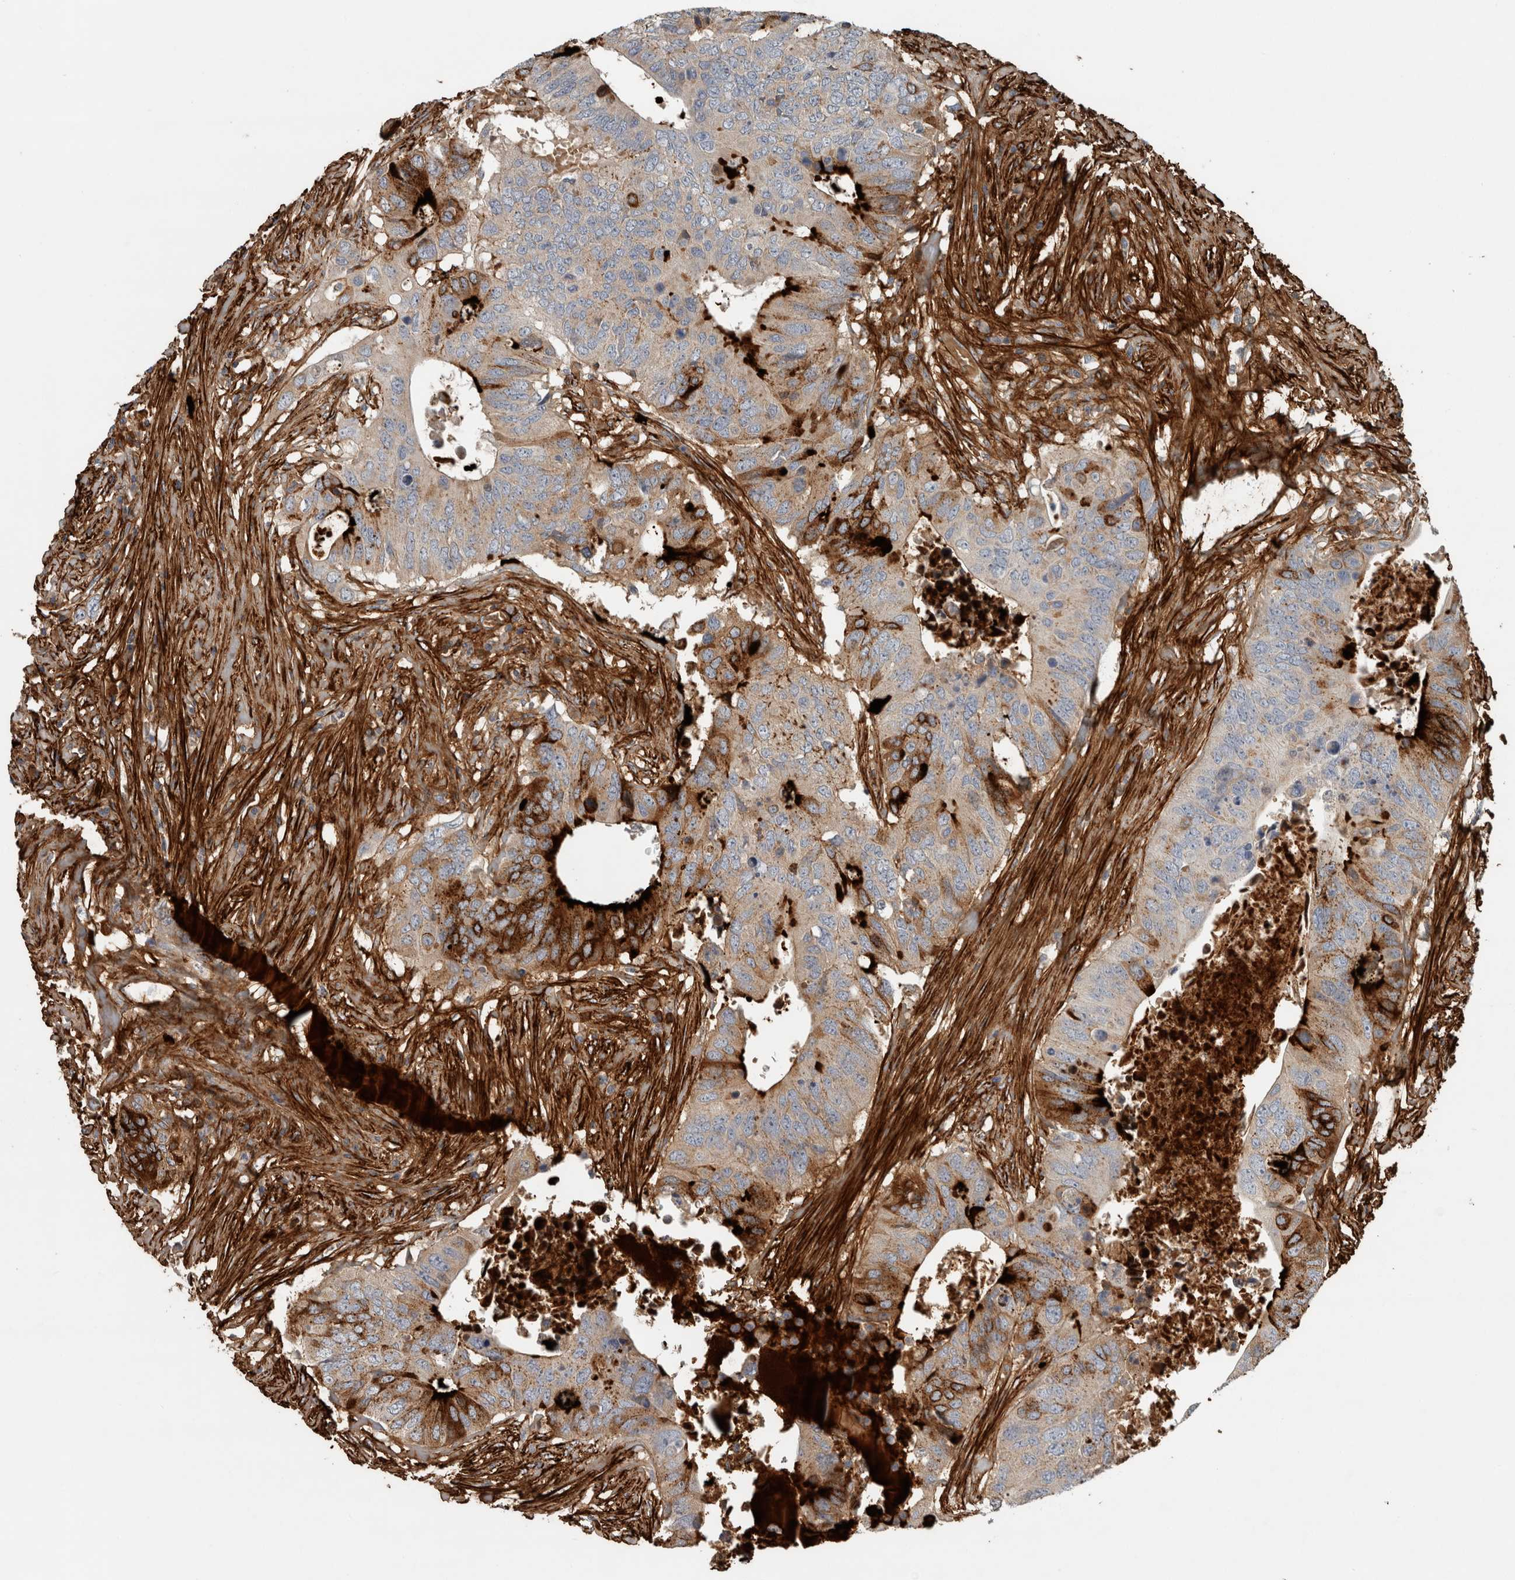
{"staining": {"intensity": "strong", "quantity": "<25%", "location": "cytoplasmic/membranous"}, "tissue": "colorectal cancer", "cell_type": "Tumor cells", "image_type": "cancer", "snomed": [{"axis": "morphology", "description": "Adenocarcinoma, NOS"}, {"axis": "topography", "description": "Colon"}], "caption": "This is a photomicrograph of IHC staining of colorectal adenocarcinoma, which shows strong staining in the cytoplasmic/membranous of tumor cells.", "gene": "FN1", "patient": {"sex": "male", "age": 71}}